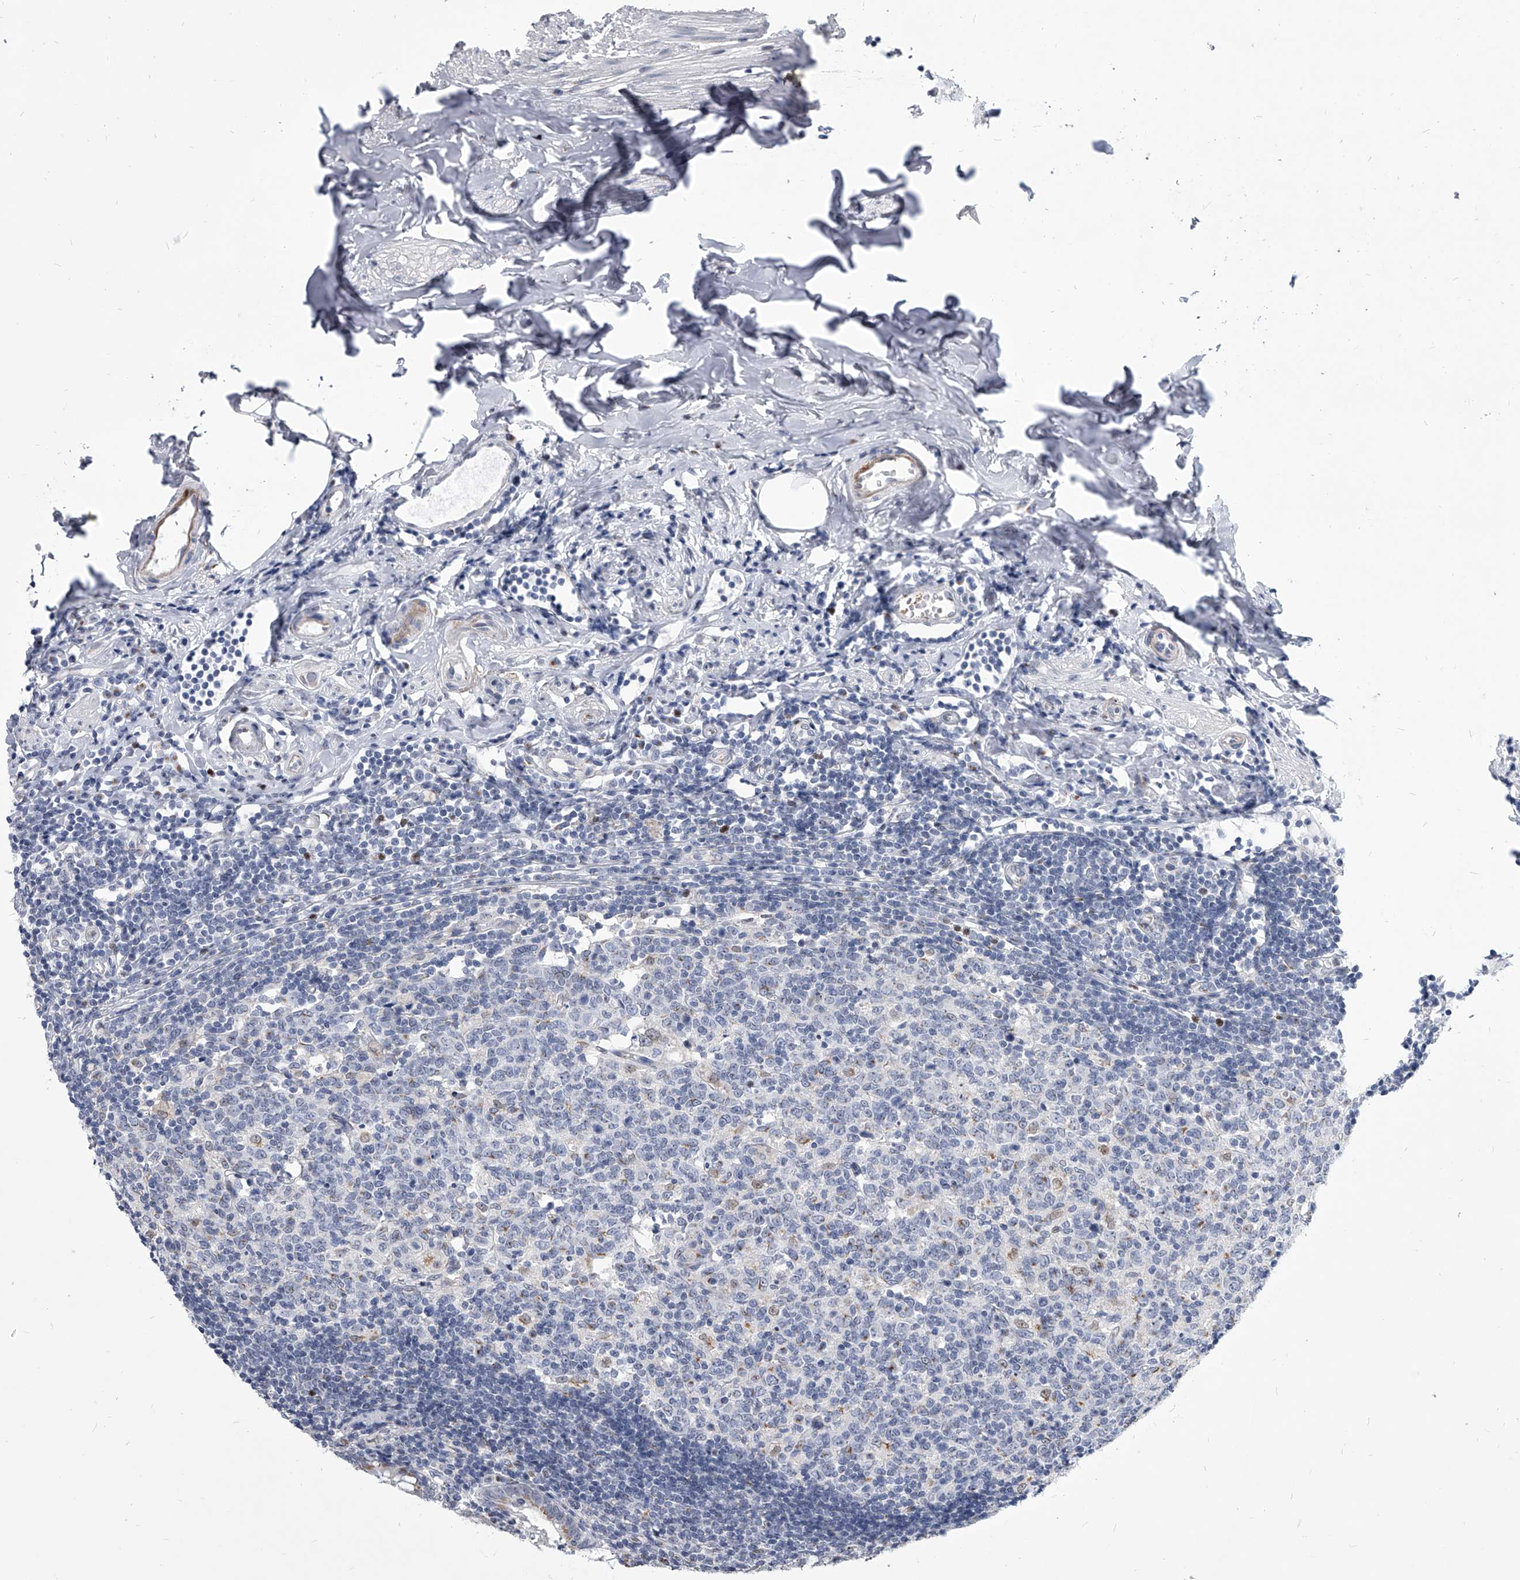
{"staining": {"intensity": "moderate", "quantity": "25%-75%", "location": "cytoplasmic/membranous"}, "tissue": "appendix", "cell_type": "Glandular cells", "image_type": "normal", "snomed": [{"axis": "morphology", "description": "Normal tissue, NOS"}, {"axis": "topography", "description": "Appendix"}], "caption": "Moderate cytoplasmic/membranous expression for a protein is appreciated in about 25%-75% of glandular cells of benign appendix using immunohistochemistry.", "gene": "EVA1C", "patient": {"sex": "female", "age": 54}}